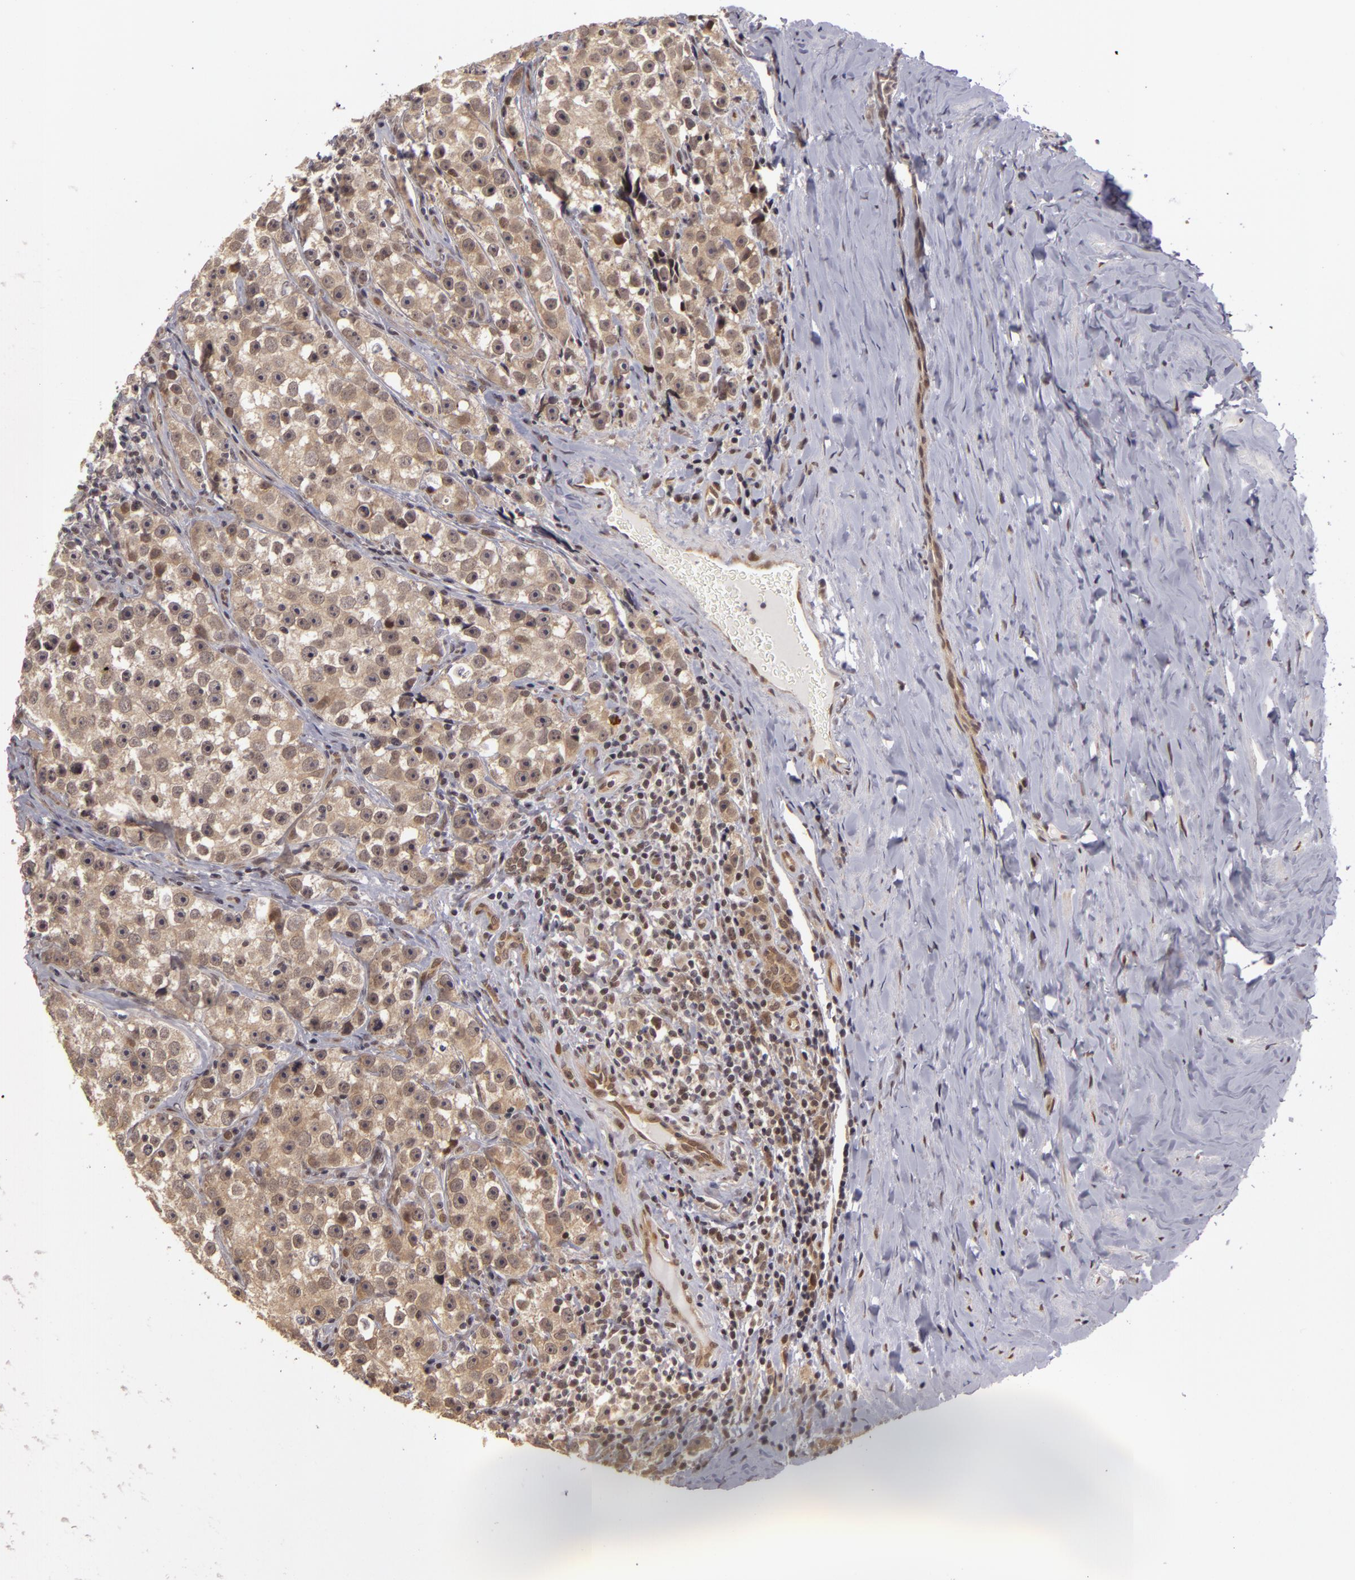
{"staining": {"intensity": "weak", "quantity": ">75%", "location": "cytoplasmic/membranous"}, "tissue": "testis cancer", "cell_type": "Tumor cells", "image_type": "cancer", "snomed": [{"axis": "morphology", "description": "Seminoma, NOS"}, {"axis": "topography", "description": "Testis"}], "caption": "A low amount of weak cytoplasmic/membranous positivity is present in about >75% of tumor cells in seminoma (testis) tissue.", "gene": "ZNF133", "patient": {"sex": "male", "age": 32}}